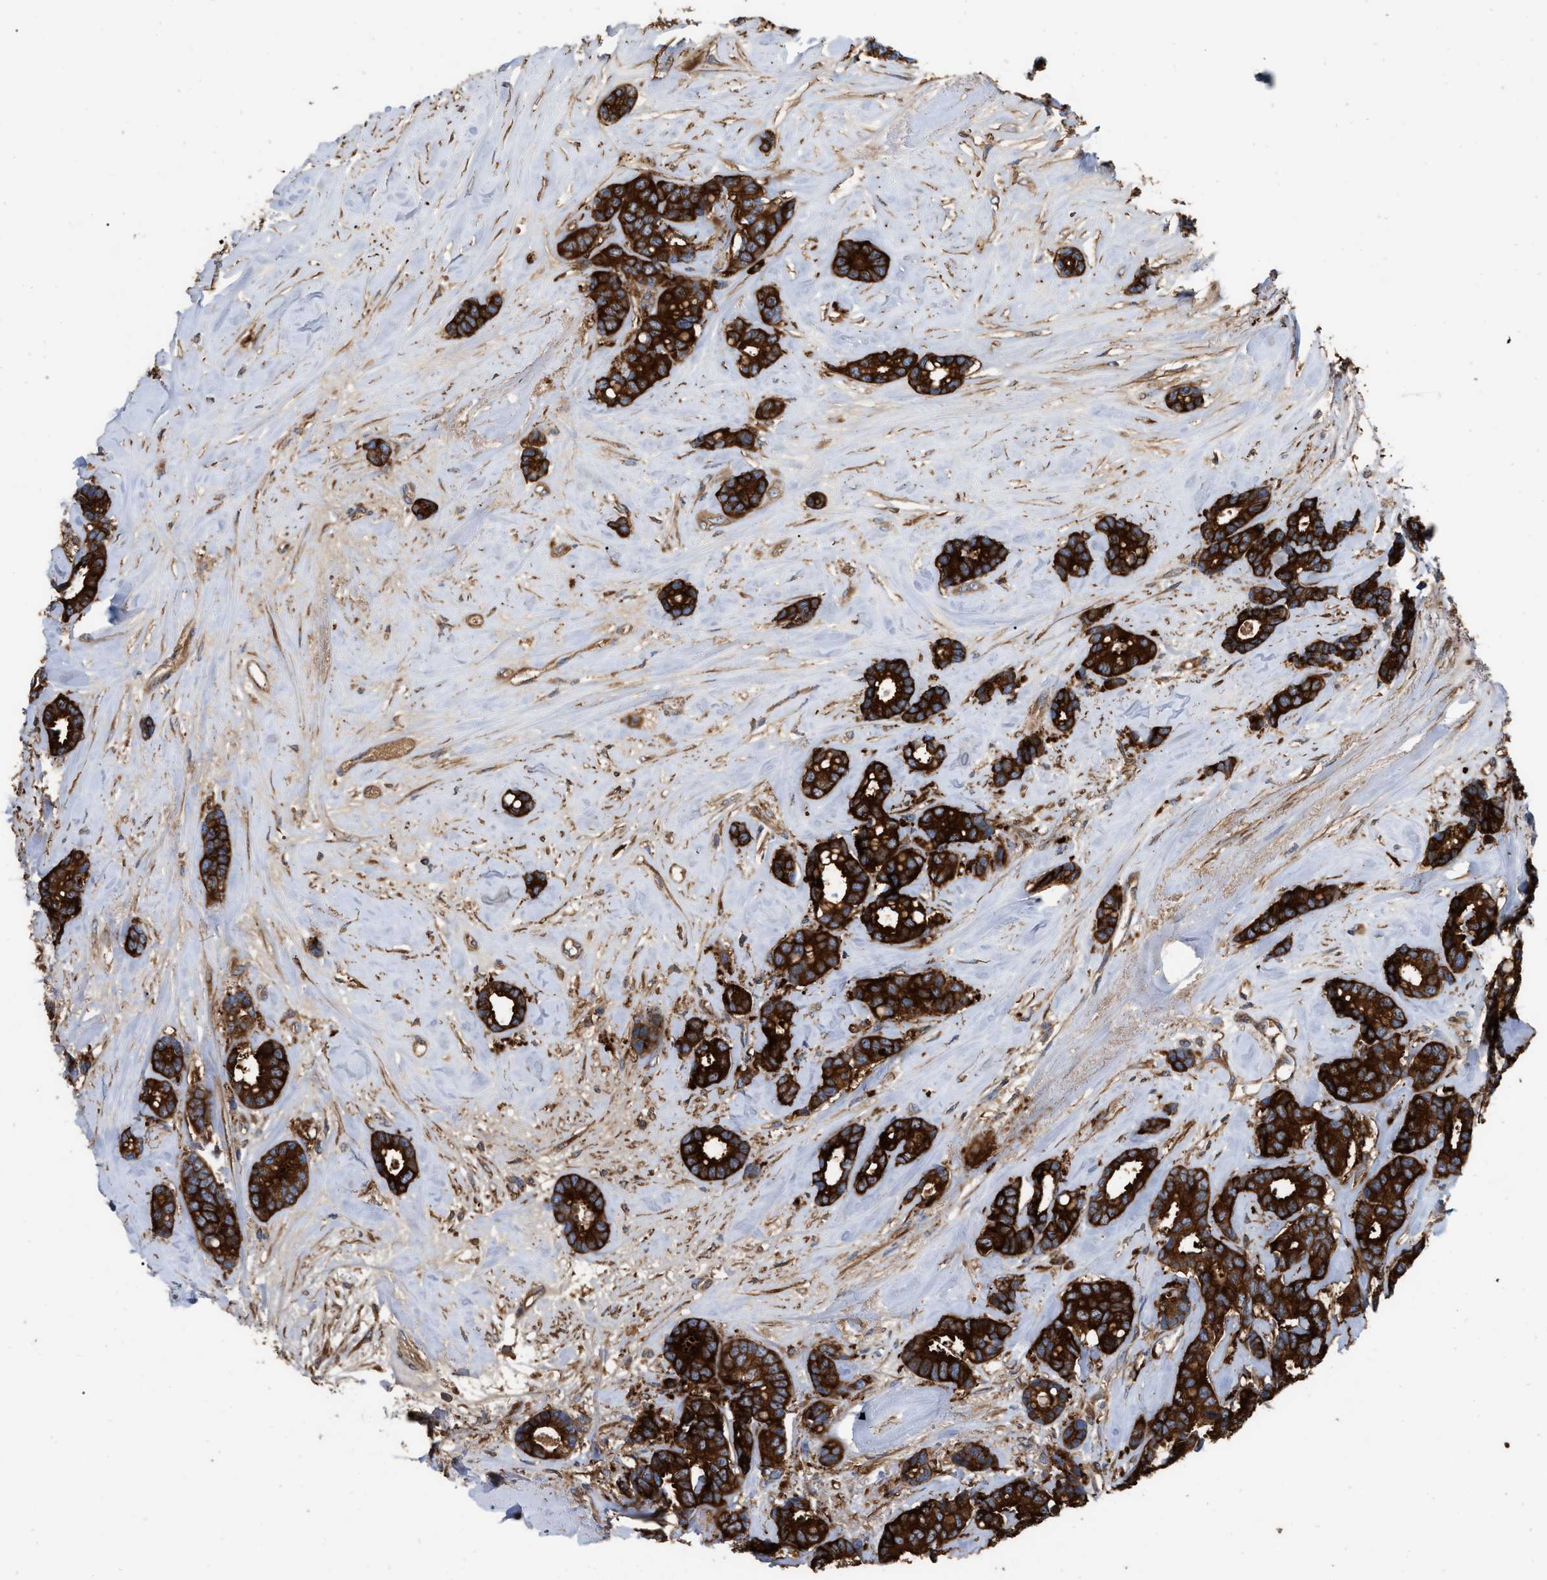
{"staining": {"intensity": "strong", "quantity": ">75%", "location": "cytoplasmic/membranous"}, "tissue": "breast cancer", "cell_type": "Tumor cells", "image_type": "cancer", "snomed": [{"axis": "morphology", "description": "Duct carcinoma"}, {"axis": "topography", "description": "Breast"}], "caption": "Human intraductal carcinoma (breast) stained with a protein marker displays strong staining in tumor cells.", "gene": "RABEP1", "patient": {"sex": "female", "age": 87}}